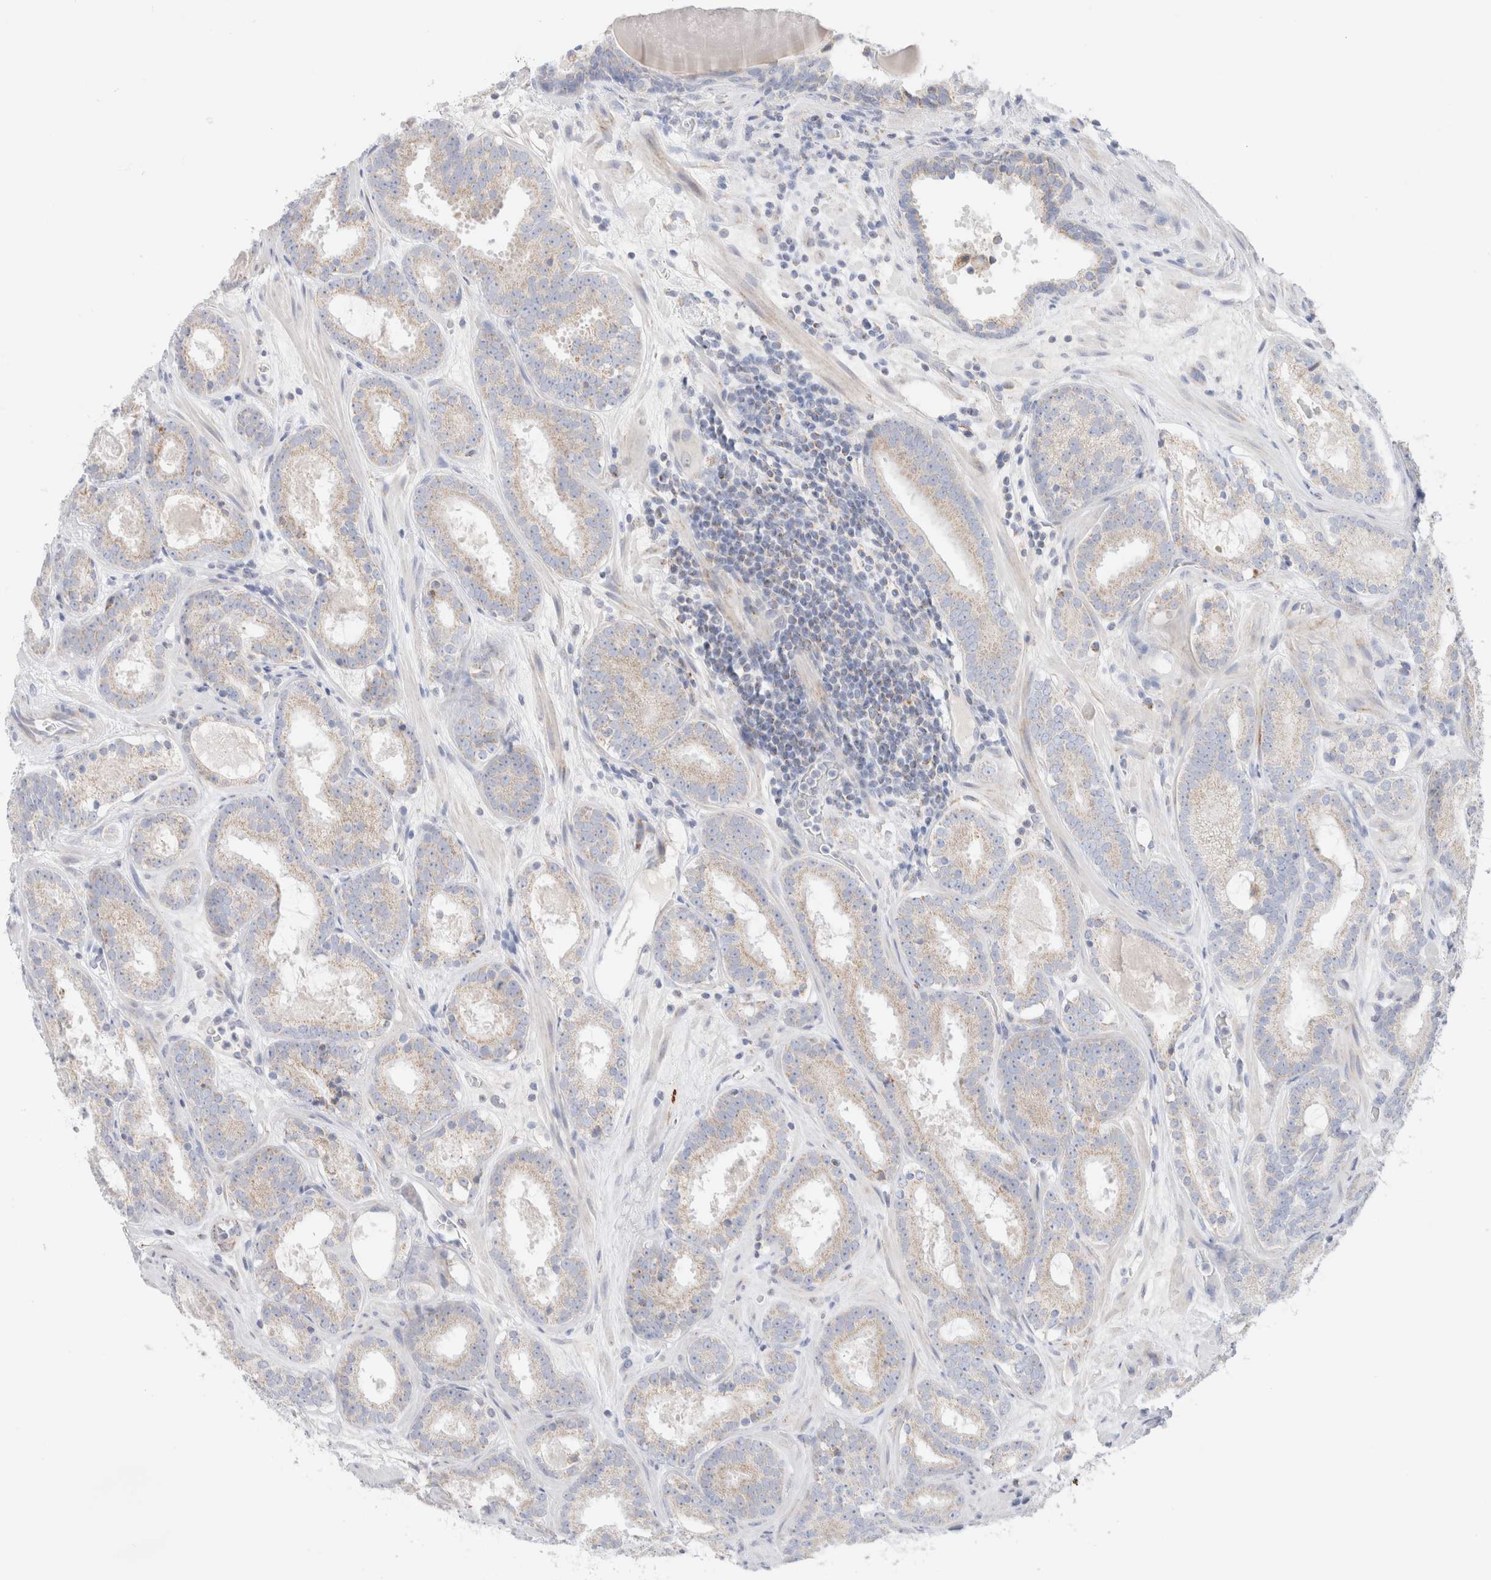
{"staining": {"intensity": "weak", "quantity": "<25%", "location": "cytoplasmic/membranous"}, "tissue": "prostate cancer", "cell_type": "Tumor cells", "image_type": "cancer", "snomed": [{"axis": "morphology", "description": "Adenocarcinoma, Low grade"}, {"axis": "topography", "description": "Prostate"}], "caption": "Tumor cells show no significant protein positivity in prostate cancer. (Brightfield microscopy of DAB IHC at high magnification).", "gene": "ATP6V1C1", "patient": {"sex": "male", "age": 69}}